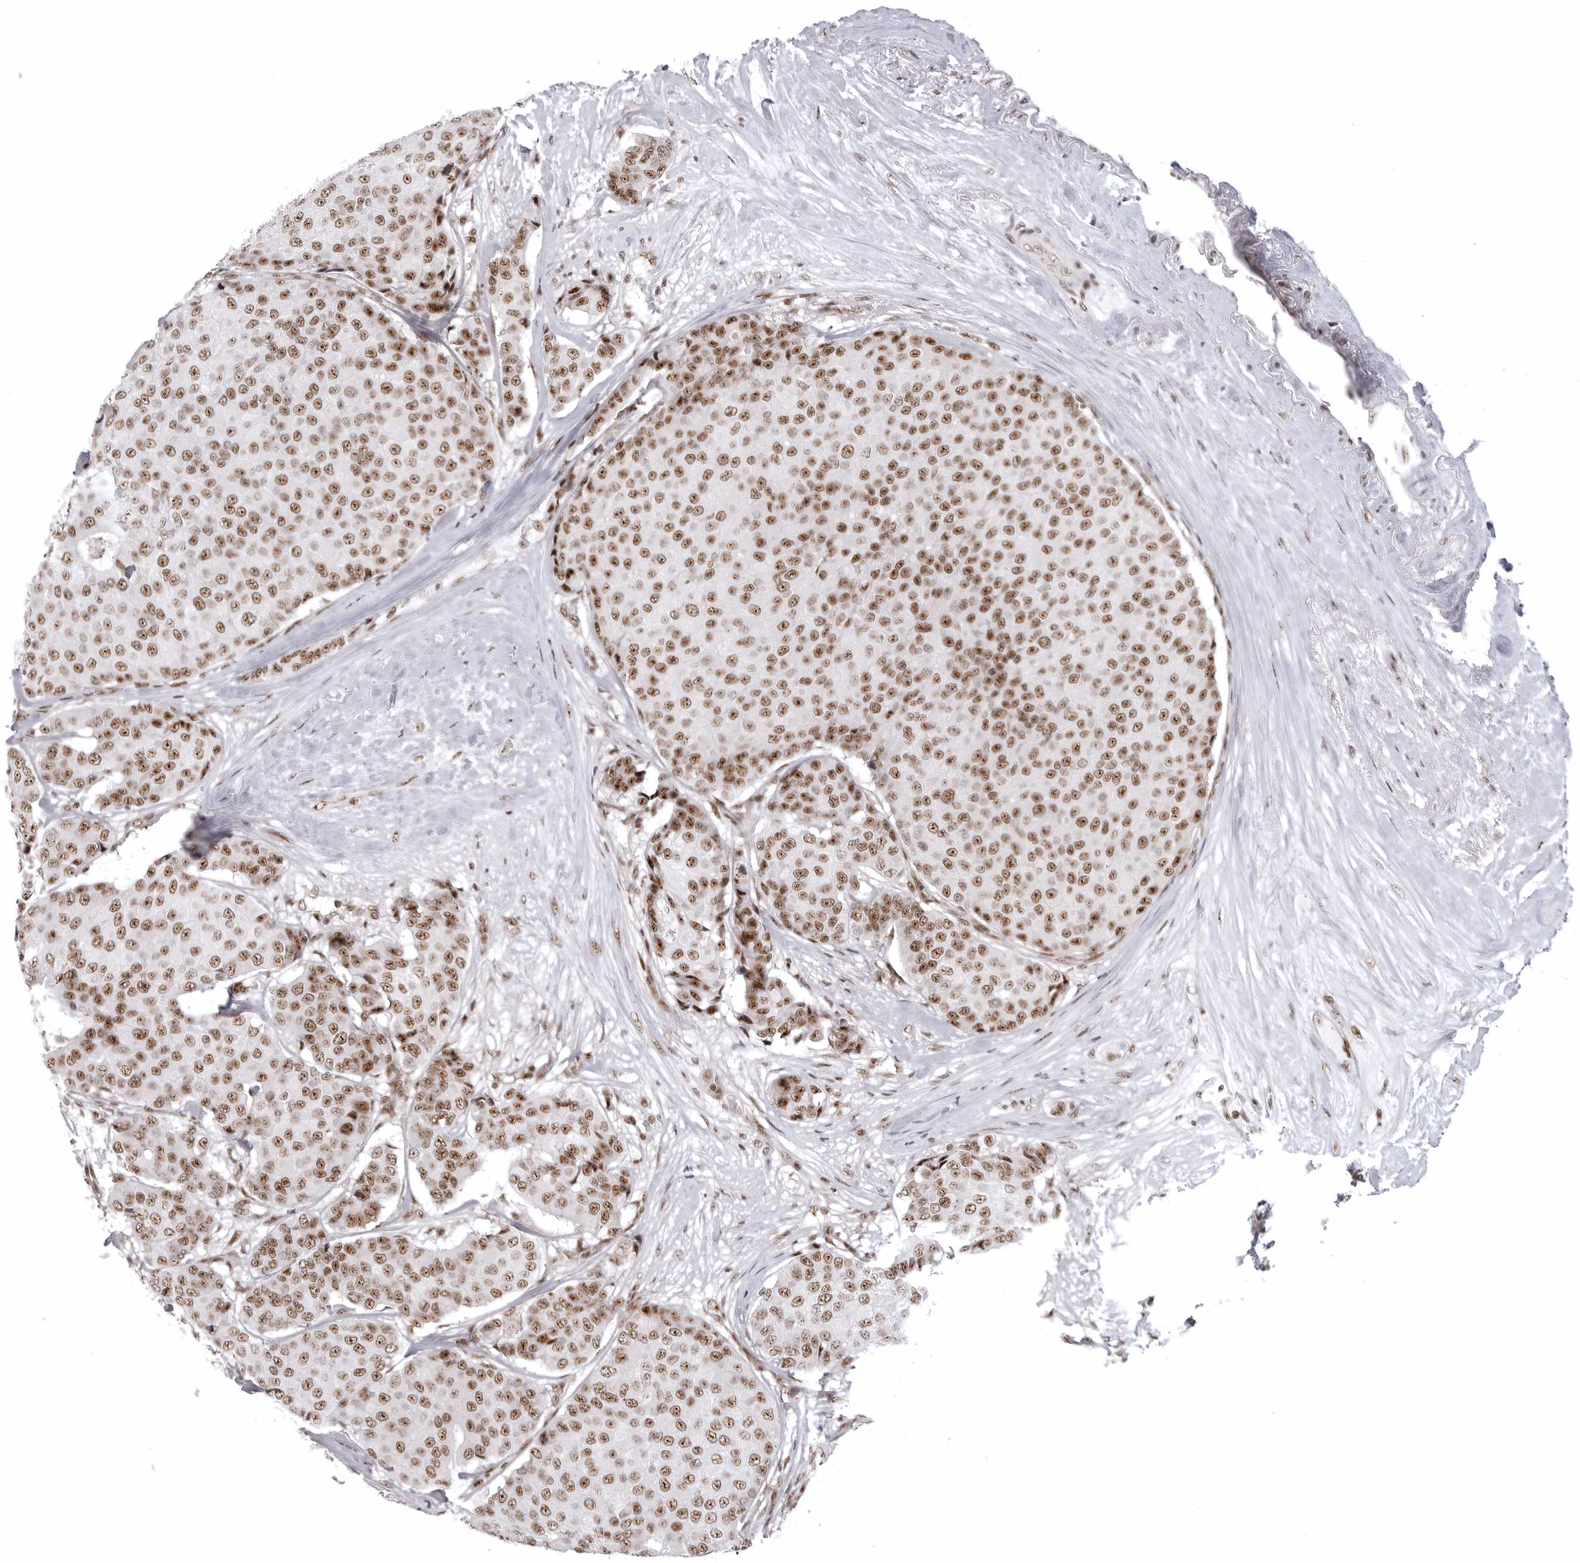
{"staining": {"intensity": "moderate", "quantity": ">75%", "location": "nuclear"}, "tissue": "breast cancer", "cell_type": "Tumor cells", "image_type": "cancer", "snomed": [{"axis": "morphology", "description": "Duct carcinoma"}, {"axis": "topography", "description": "Breast"}], "caption": "Immunohistochemical staining of human breast invasive ductal carcinoma exhibits medium levels of moderate nuclear positivity in about >75% of tumor cells. Immunohistochemistry stains the protein in brown and the nuclei are stained blue.", "gene": "WRAP53", "patient": {"sex": "female", "age": 75}}